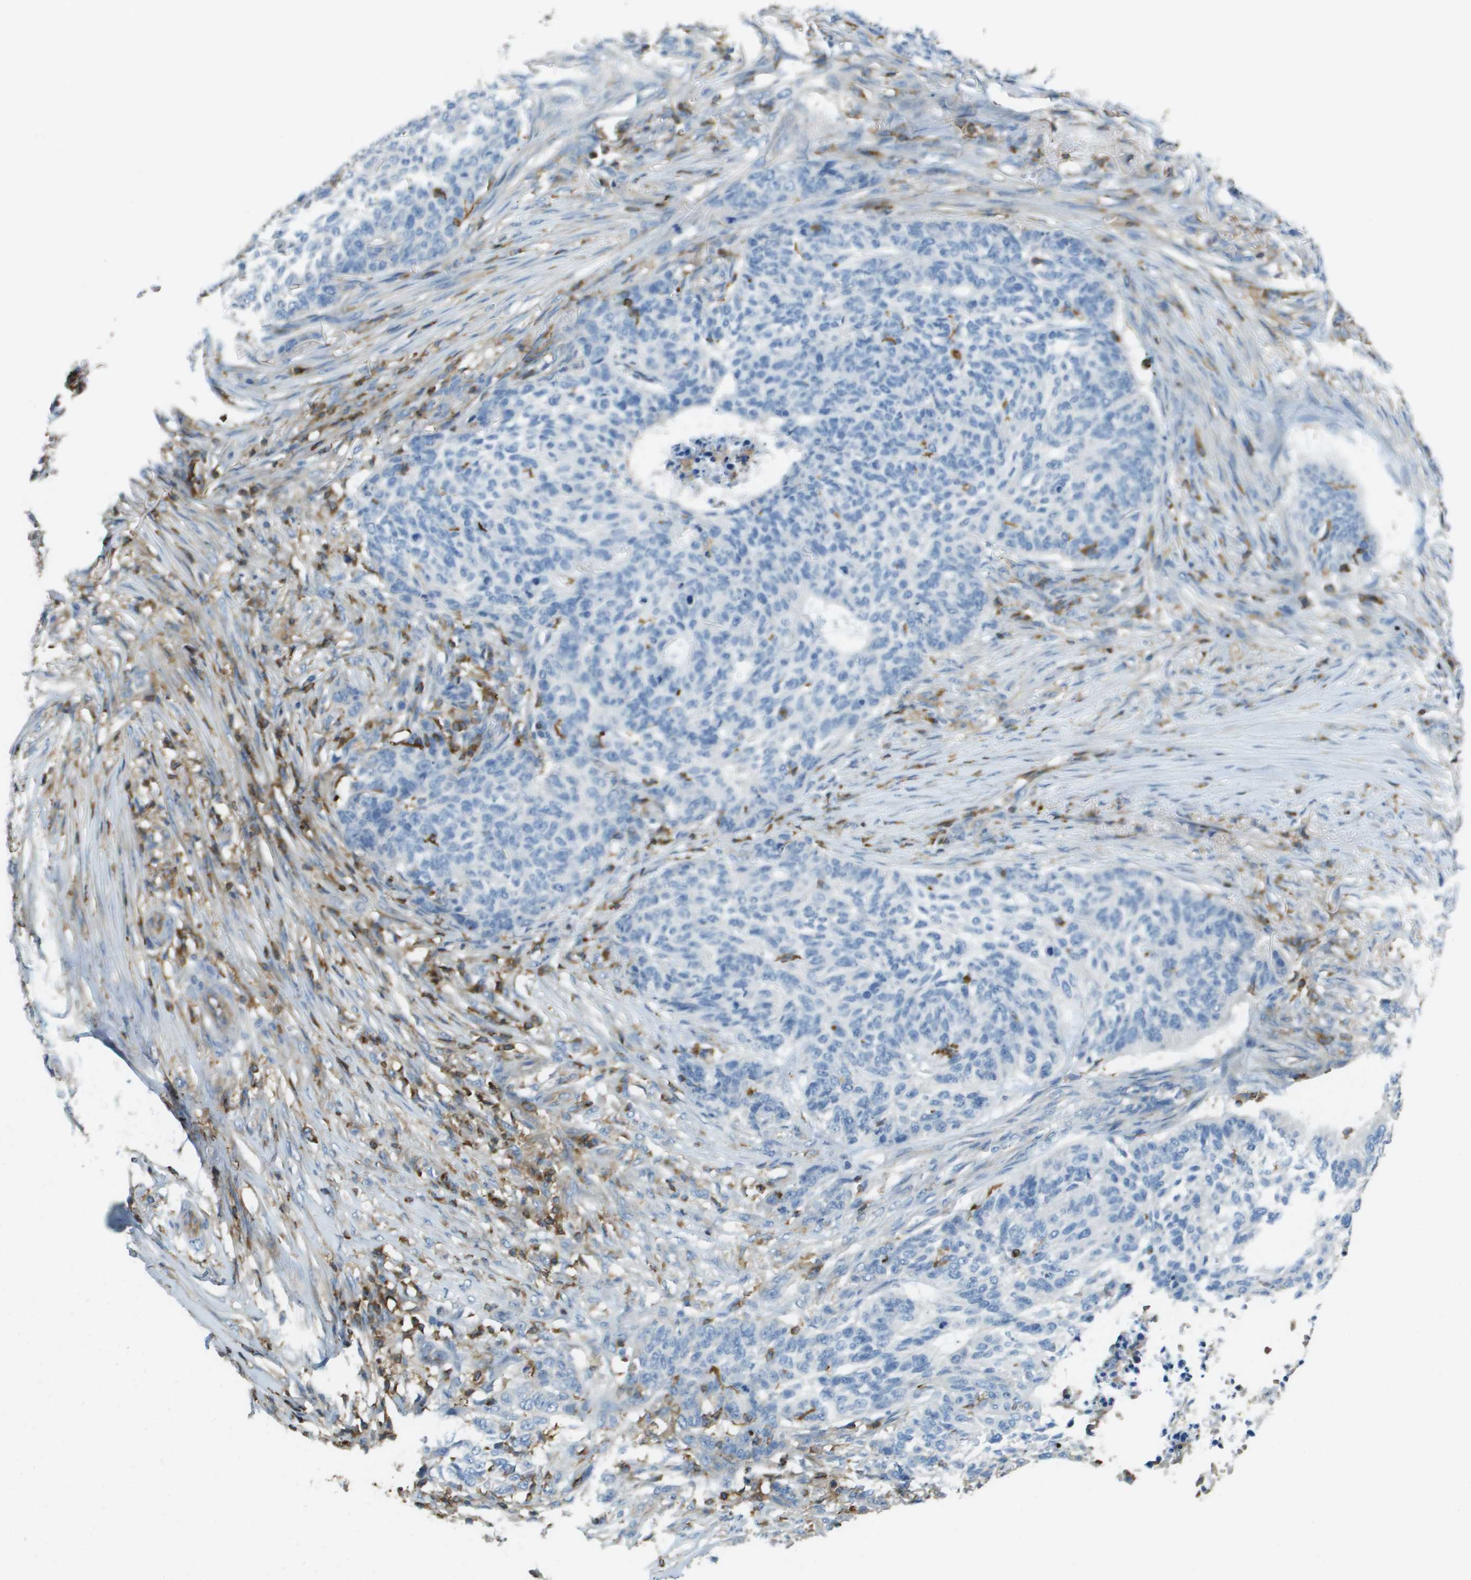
{"staining": {"intensity": "negative", "quantity": "none", "location": "none"}, "tissue": "skin cancer", "cell_type": "Tumor cells", "image_type": "cancer", "snomed": [{"axis": "morphology", "description": "Basal cell carcinoma"}, {"axis": "topography", "description": "Skin"}], "caption": "The IHC image has no significant staining in tumor cells of skin cancer (basal cell carcinoma) tissue.", "gene": "APBB1IP", "patient": {"sex": "male", "age": 85}}